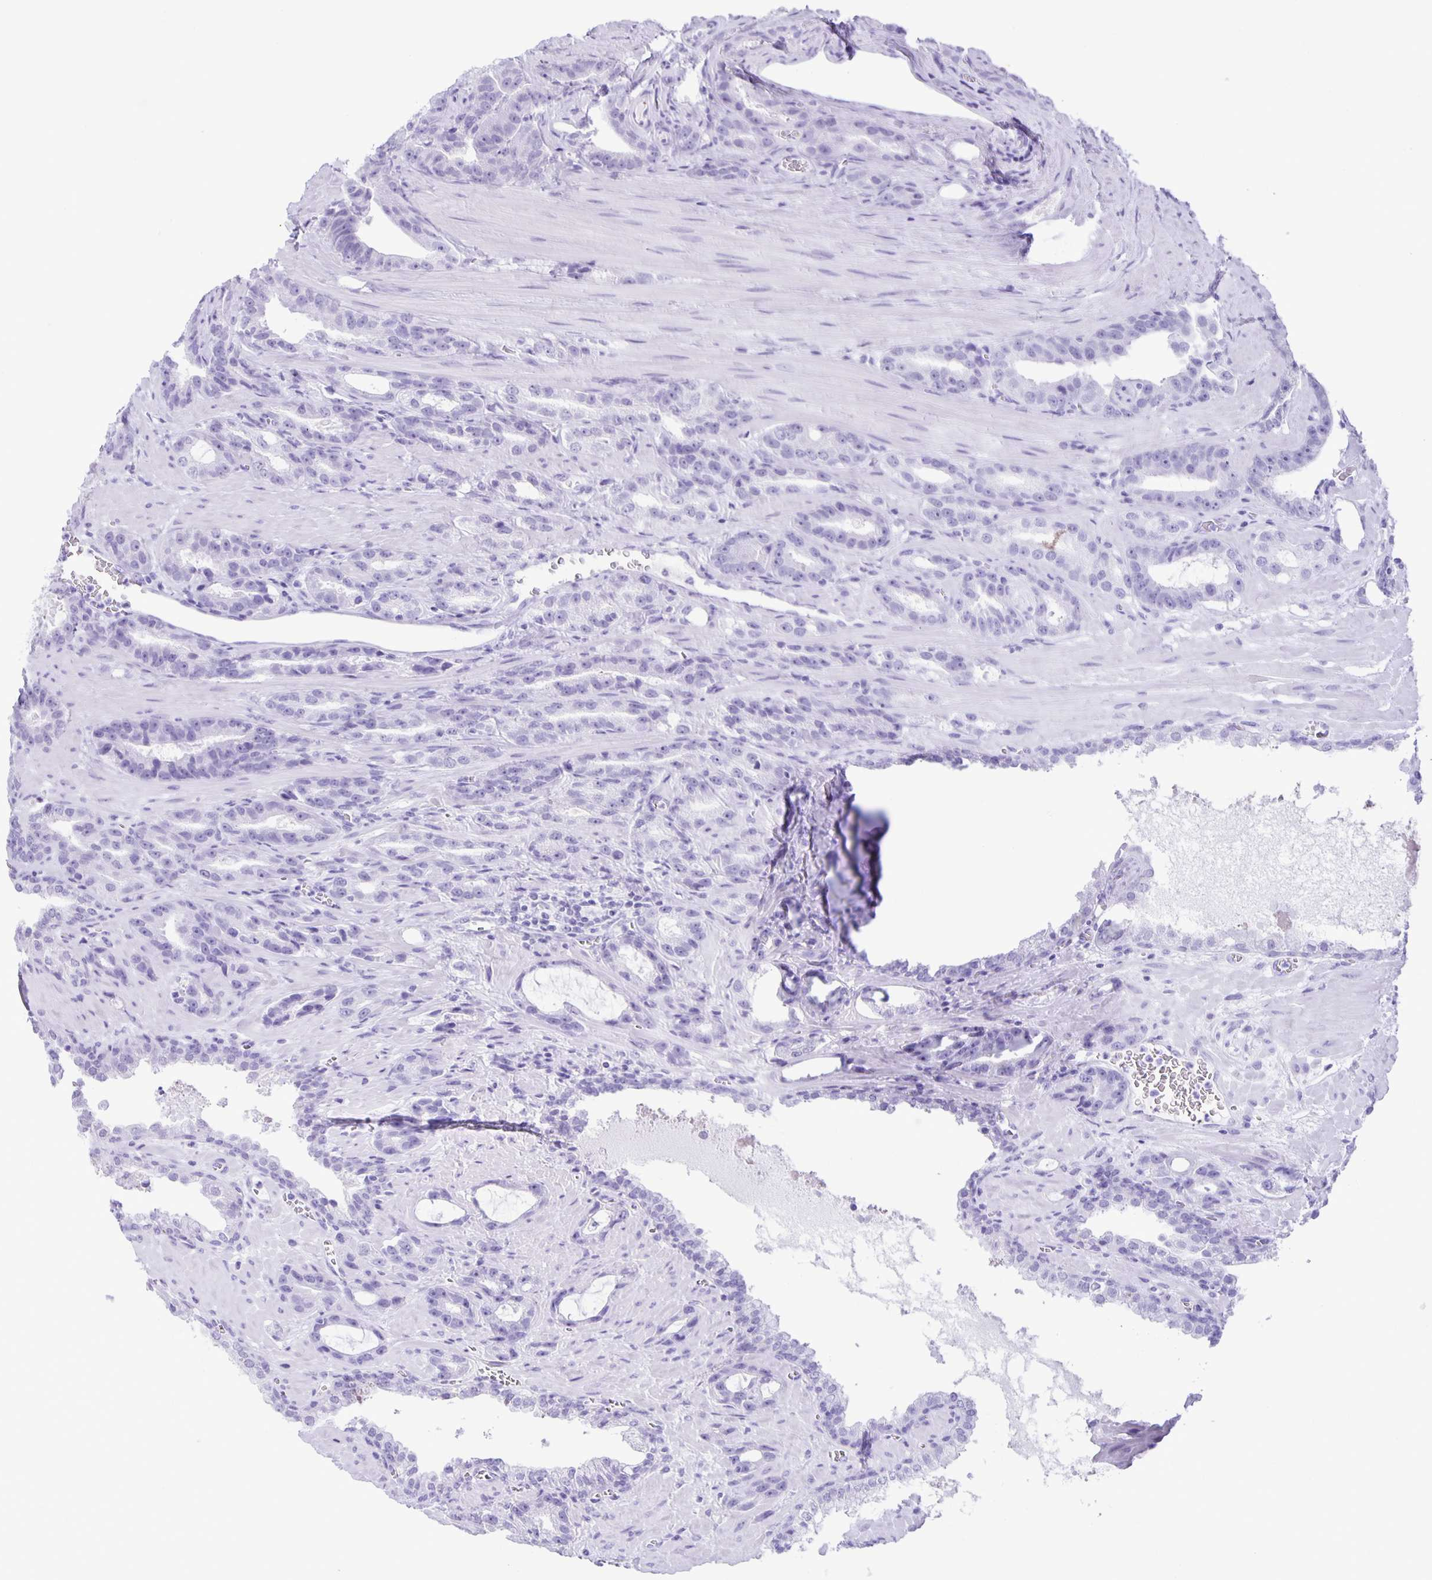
{"staining": {"intensity": "negative", "quantity": "none", "location": "none"}, "tissue": "prostate cancer", "cell_type": "Tumor cells", "image_type": "cancer", "snomed": [{"axis": "morphology", "description": "Adenocarcinoma, High grade"}, {"axis": "topography", "description": "Prostate"}], "caption": "Tumor cells show no significant protein expression in prostate cancer (high-grade adenocarcinoma).", "gene": "EZHIP", "patient": {"sex": "male", "age": 65}}